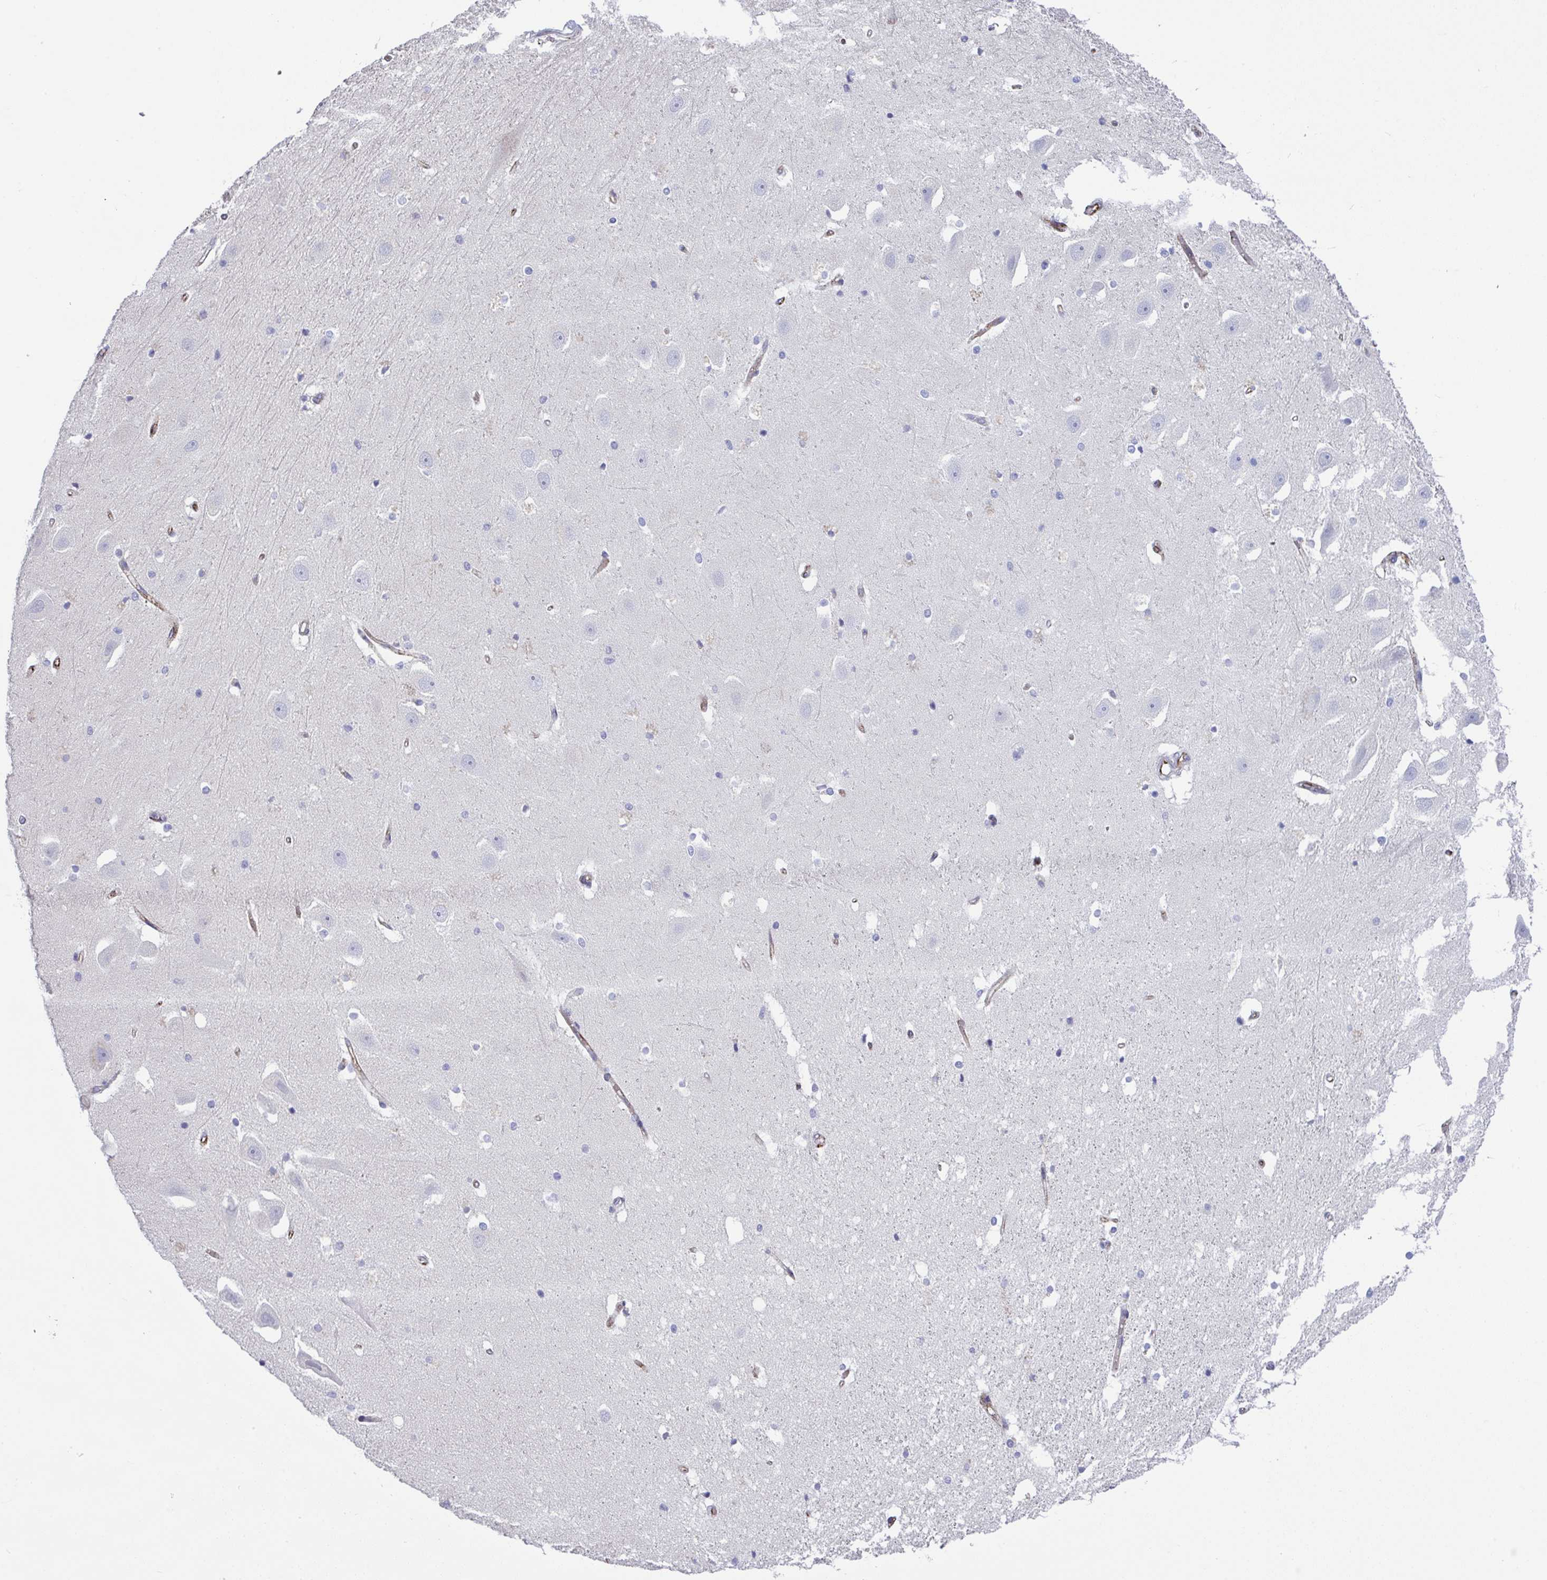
{"staining": {"intensity": "negative", "quantity": "none", "location": "none"}, "tissue": "hippocampus", "cell_type": "Glial cells", "image_type": "normal", "snomed": [{"axis": "morphology", "description": "Normal tissue, NOS"}, {"axis": "topography", "description": "Hippocampus"}], "caption": "A micrograph of hippocampus stained for a protein exhibits no brown staining in glial cells. (DAB immunohistochemistry (IHC) visualized using brightfield microscopy, high magnification).", "gene": "TOR1AIP2", "patient": {"sex": "male", "age": 63}}